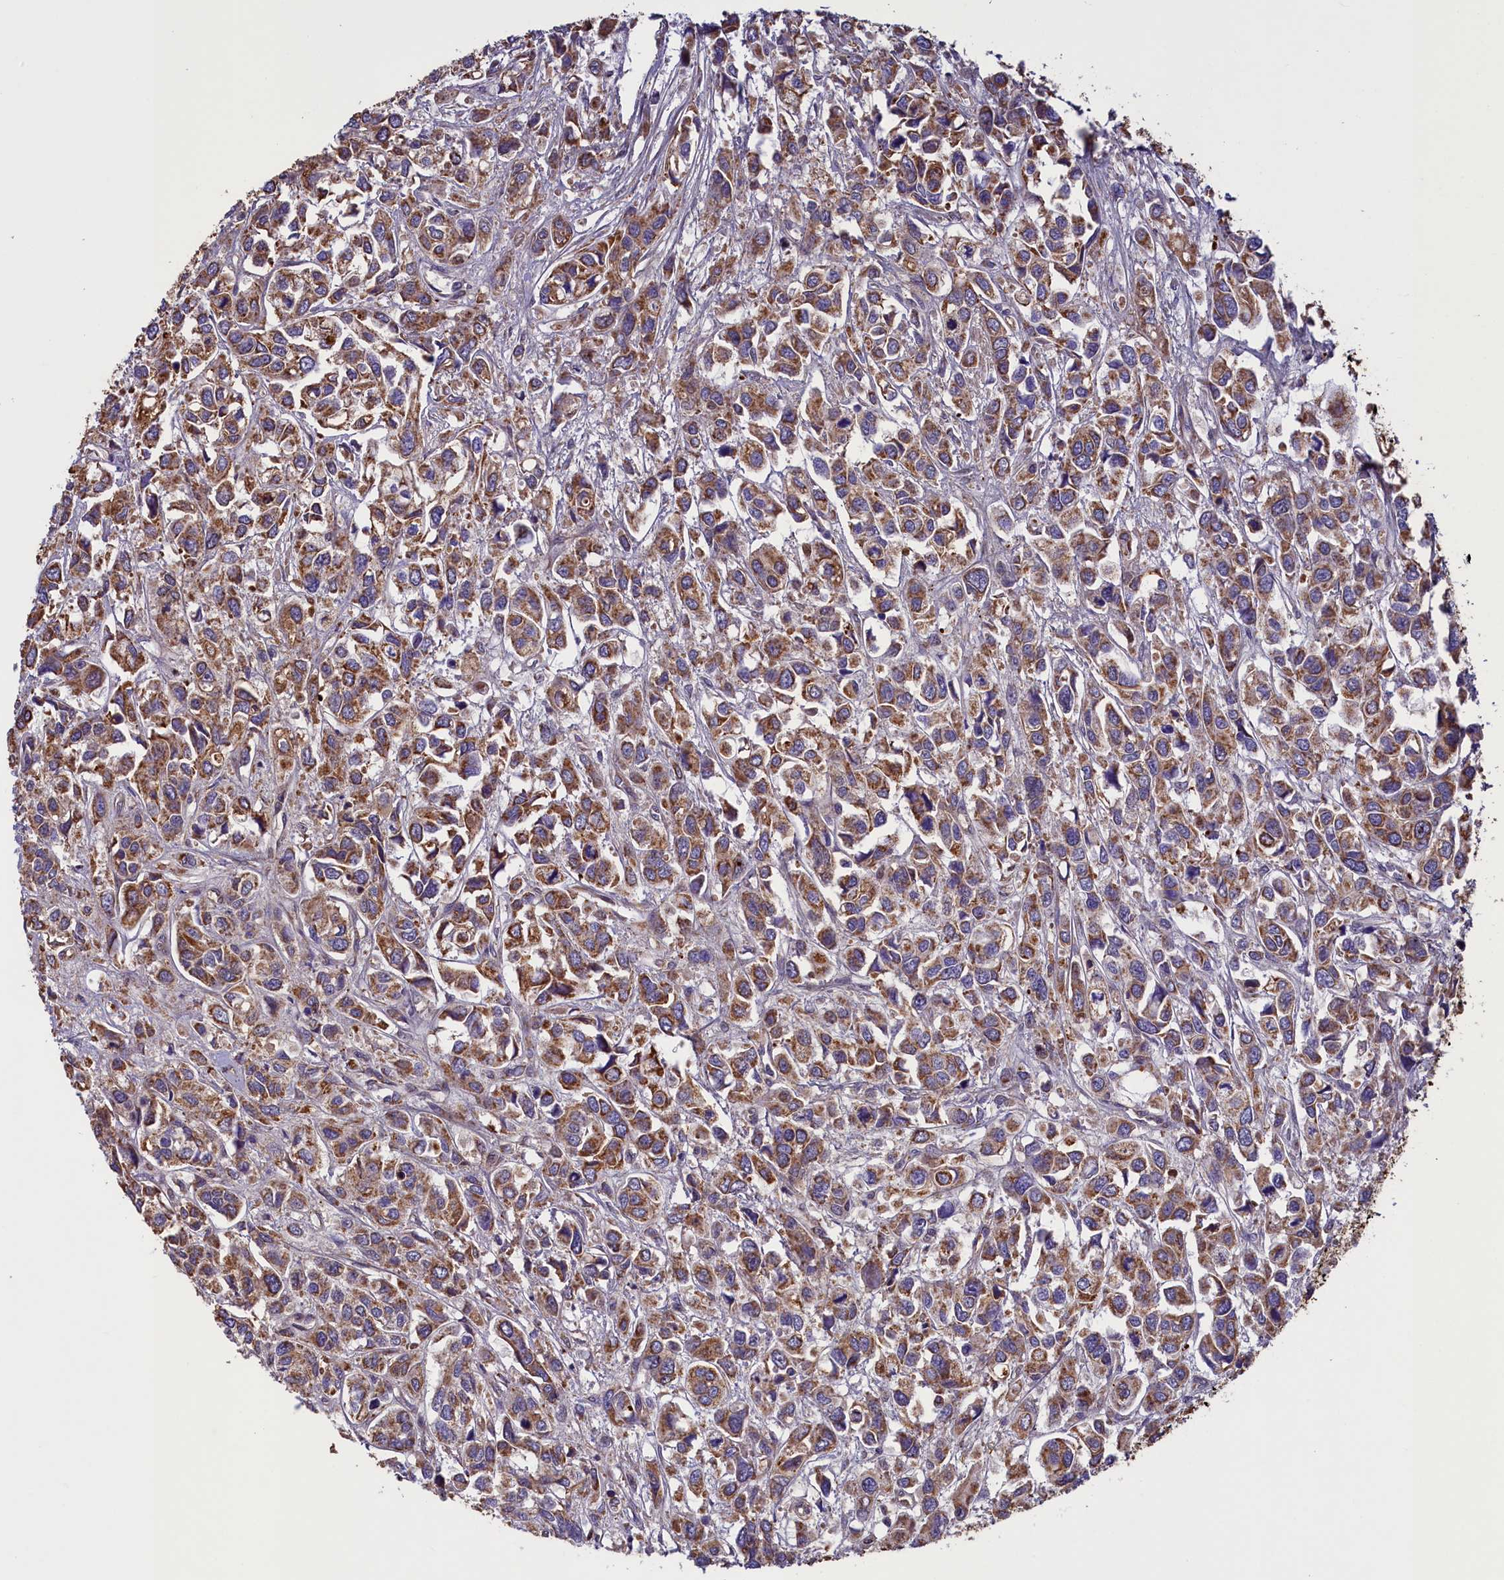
{"staining": {"intensity": "moderate", "quantity": ">75%", "location": "cytoplasmic/membranous"}, "tissue": "urothelial cancer", "cell_type": "Tumor cells", "image_type": "cancer", "snomed": [{"axis": "morphology", "description": "Urothelial carcinoma, High grade"}, {"axis": "topography", "description": "Urinary bladder"}], "caption": "Approximately >75% of tumor cells in human urothelial cancer exhibit moderate cytoplasmic/membranous protein expression as visualized by brown immunohistochemical staining.", "gene": "ACAD8", "patient": {"sex": "male", "age": 67}}